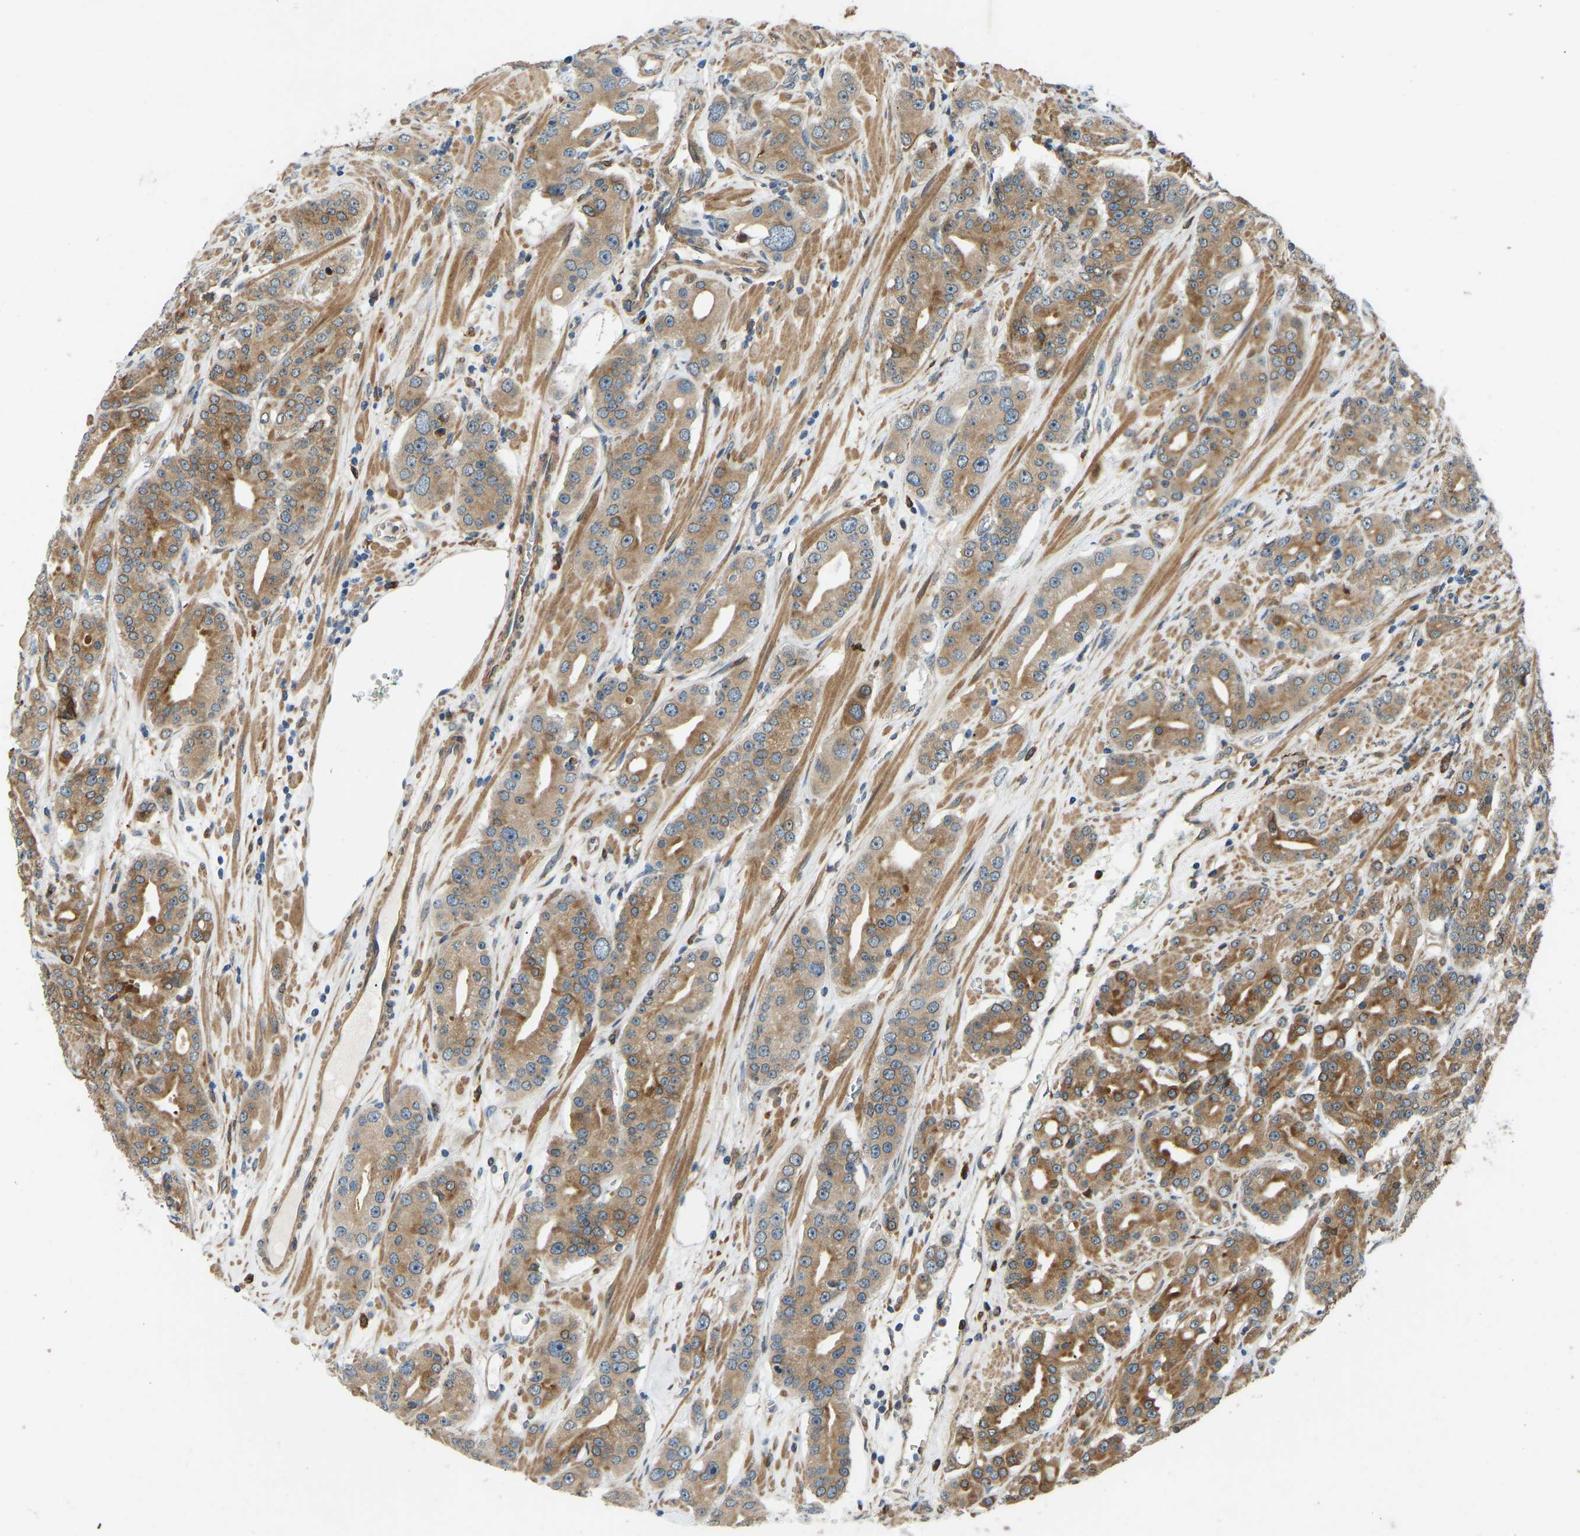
{"staining": {"intensity": "moderate", "quantity": ">75%", "location": "cytoplasmic/membranous"}, "tissue": "prostate cancer", "cell_type": "Tumor cells", "image_type": "cancer", "snomed": [{"axis": "morphology", "description": "Adenocarcinoma, High grade"}, {"axis": "topography", "description": "Prostate"}], "caption": "A high-resolution image shows immunohistochemistry (IHC) staining of adenocarcinoma (high-grade) (prostate), which shows moderate cytoplasmic/membranous staining in about >75% of tumor cells. (DAB (3,3'-diaminobenzidine) = brown stain, brightfield microscopy at high magnification).", "gene": "OS9", "patient": {"sex": "male", "age": 71}}